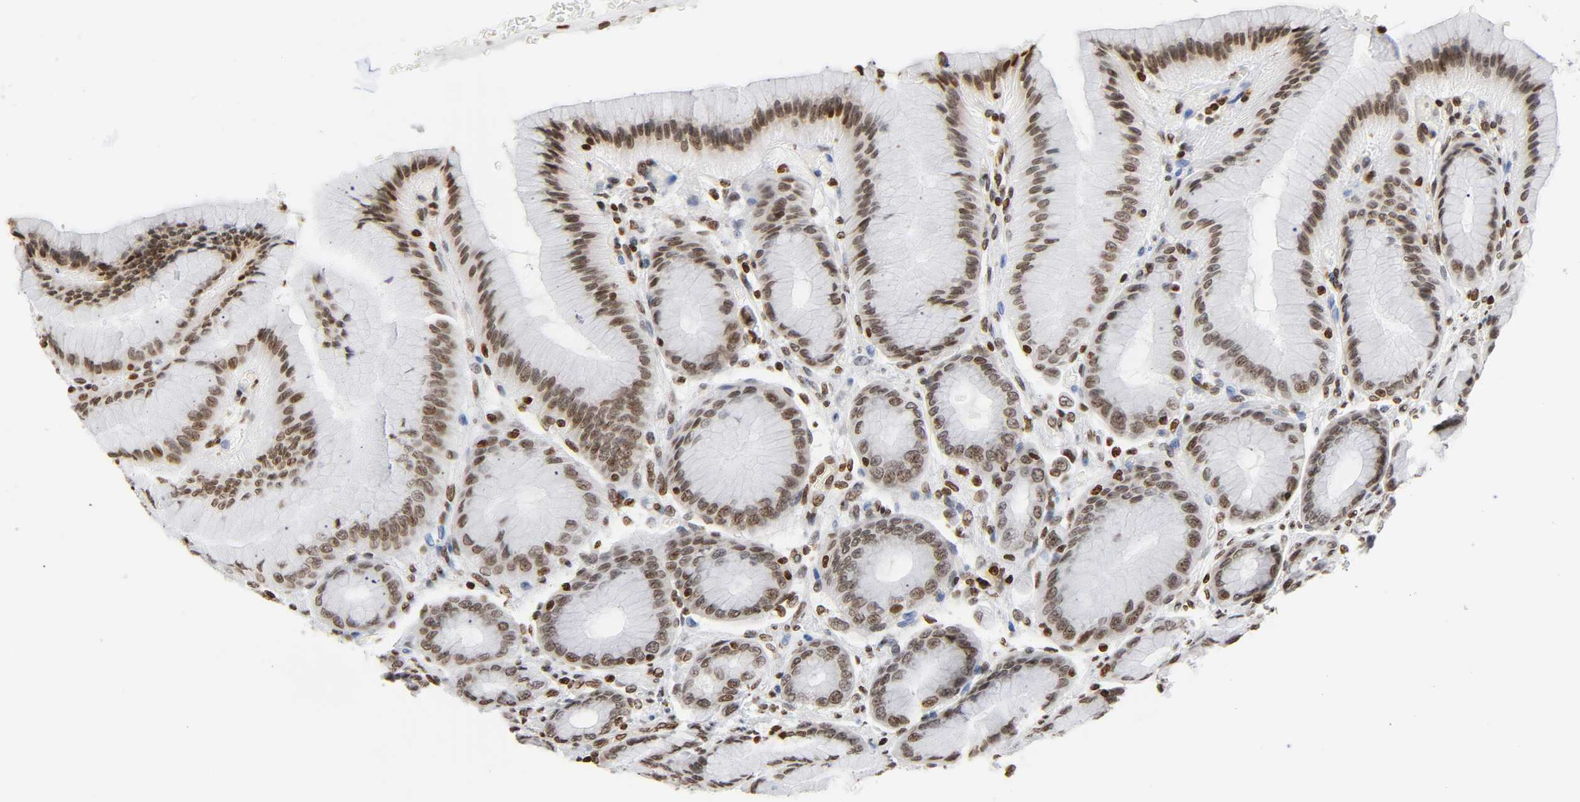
{"staining": {"intensity": "strong", "quantity": ">75%", "location": "cytoplasmic/membranous,nuclear"}, "tissue": "stomach", "cell_type": "Glandular cells", "image_type": "normal", "snomed": [{"axis": "morphology", "description": "Normal tissue, NOS"}, {"axis": "morphology", "description": "Adenocarcinoma, NOS"}, {"axis": "topography", "description": "Stomach"}, {"axis": "topography", "description": "Stomach, lower"}], "caption": "A high amount of strong cytoplasmic/membranous,nuclear staining is seen in about >75% of glandular cells in normal stomach. The protein of interest is stained brown, and the nuclei are stained in blue (DAB IHC with brightfield microscopy, high magnification).", "gene": "HOXA6", "patient": {"sex": "female", "age": 65}}